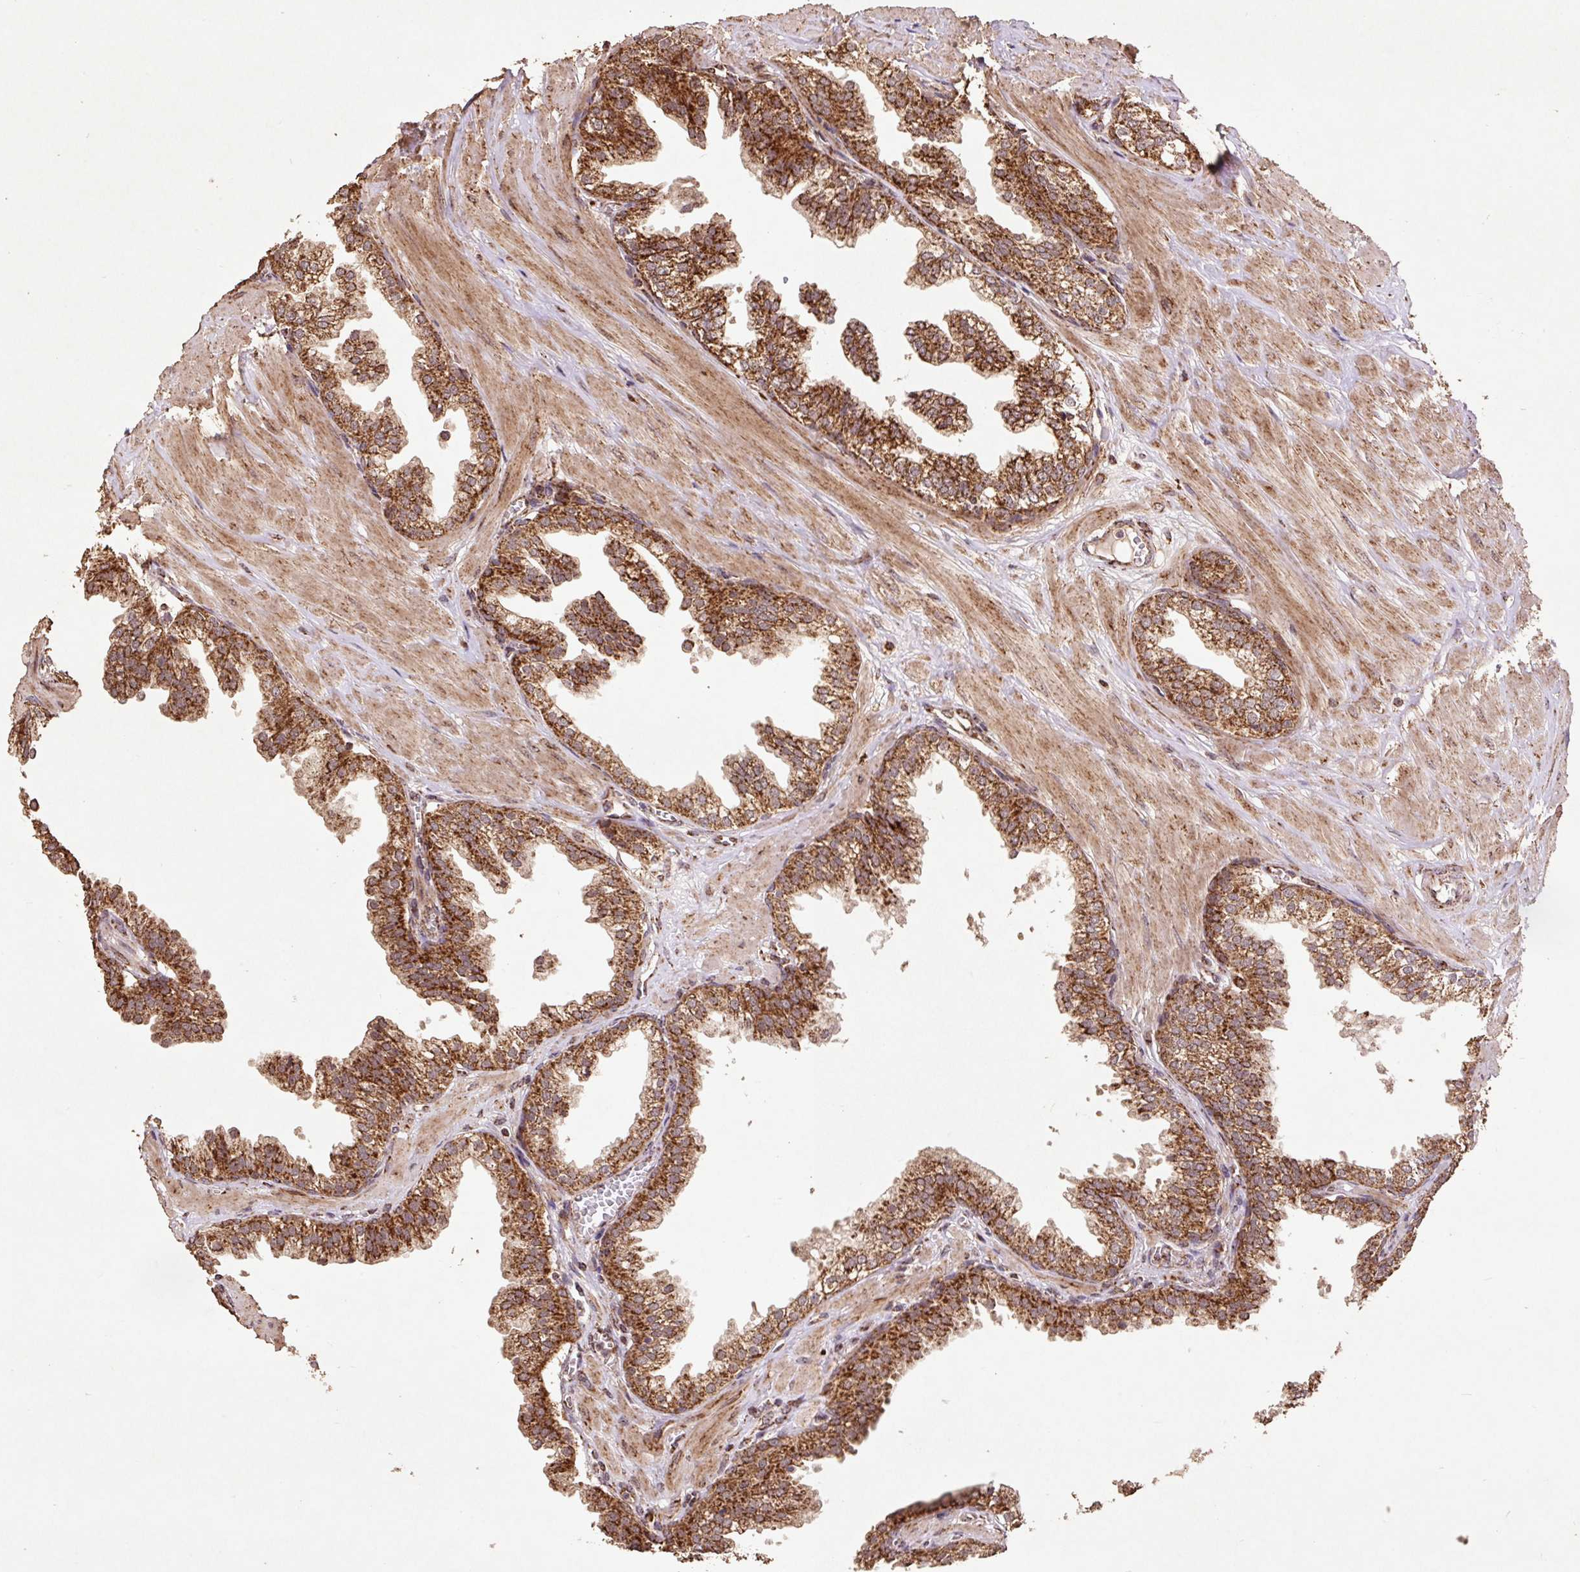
{"staining": {"intensity": "moderate", "quantity": ">75%", "location": "cytoplasmic/membranous"}, "tissue": "prostate", "cell_type": "Glandular cells", "image_type": "normal", "snomed": [{"axis": "morphology", "description": "Normal tissue, NOS"}, {"axis": "topography", "description": "Prostate"}, {"axis": "topography", "description": "Peripheral nerve tissue"}], "caption": "Protein staining shows moderate cytoplasmic/membranous expression in approximately >75% of glandular cells in normal prostate.", "gene": "ATP5F1A", "patient": {"sex": "male", "age": 55}}